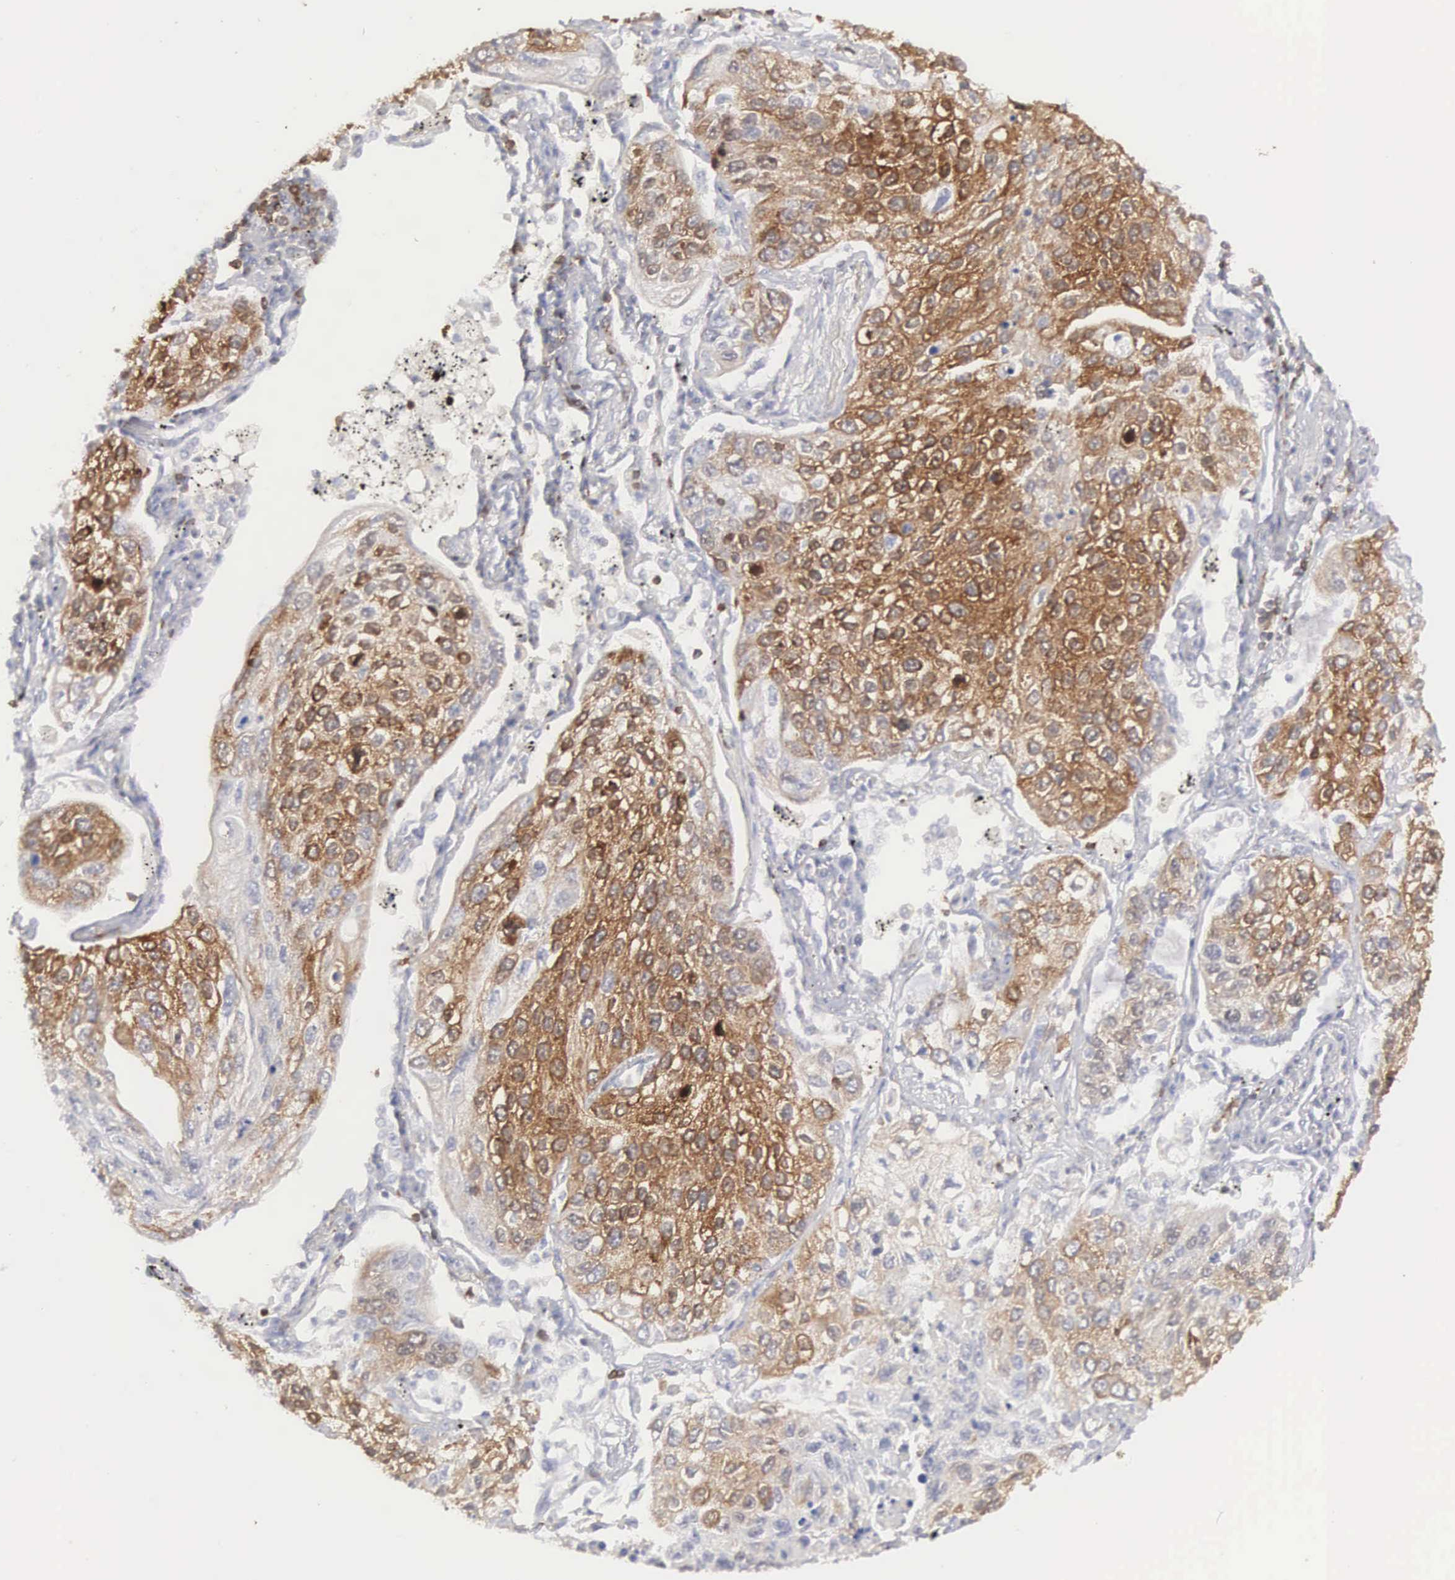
{"staining": {"intensity": "strong", "quantity": ">75%", "location": "cytoplasmic/membranous,nuclear"}, "tissue": "lung cancer", "cell_type": "Tumor cells", "image_type": "cancer", "snomed": [{"axis": "morphology", "description": "Squamous cell carcinoma, NOS"}, {"axis": "topography", "description": "Lung"}], "caption": "Lung cancer stained for a protein exhibits strong cytoplasmic/membranous and nuclear positivity in tumor cells.", "gene": "SH3BP1", "patient": {"sex": "male", "age": 75}}